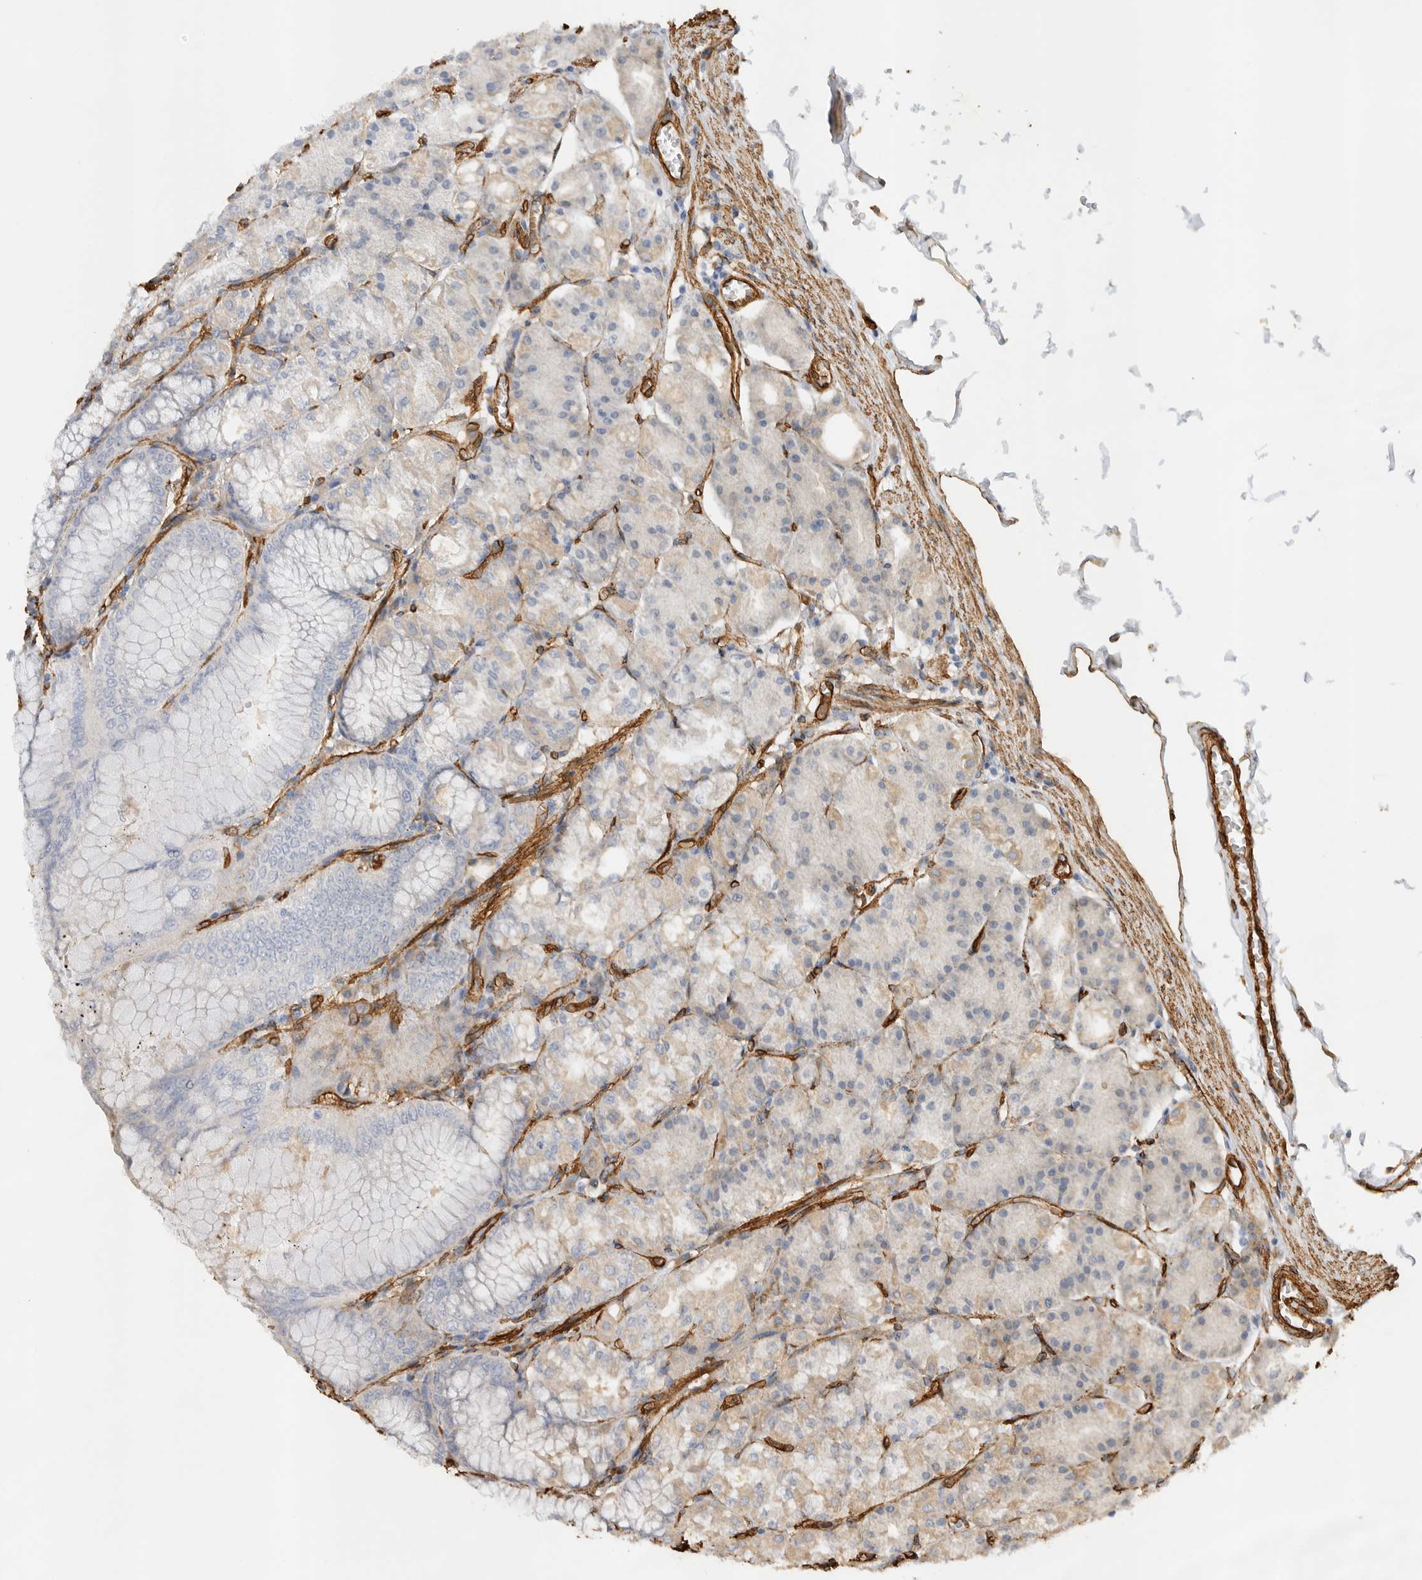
{"staining": {"intensity": "weak", "quantity": "<25%", "location": "cytoplasmic/membranous"}, "tissue": "stomach", "cell_type": "Glandular cells", "image_type": "normal", "snomed": [{"axis": "morphology", "description": "Normal tissue, NOS"}, {"axis": "topography", "description": "Stomach, lower"}], "caption": "DAB (3,3'-diaminobenzidine) immunohistochemical staining of benign human stomach exhibits no significant staining in glandular cells. (Stains: DAB (3,3'-diaminobenzidine) IHC with hematoxylin counter stain, Microscopy: brightfield microscopy at high magnification).", "gene": "JMJD4", "patient": {"sex": "male", "age": 71}}